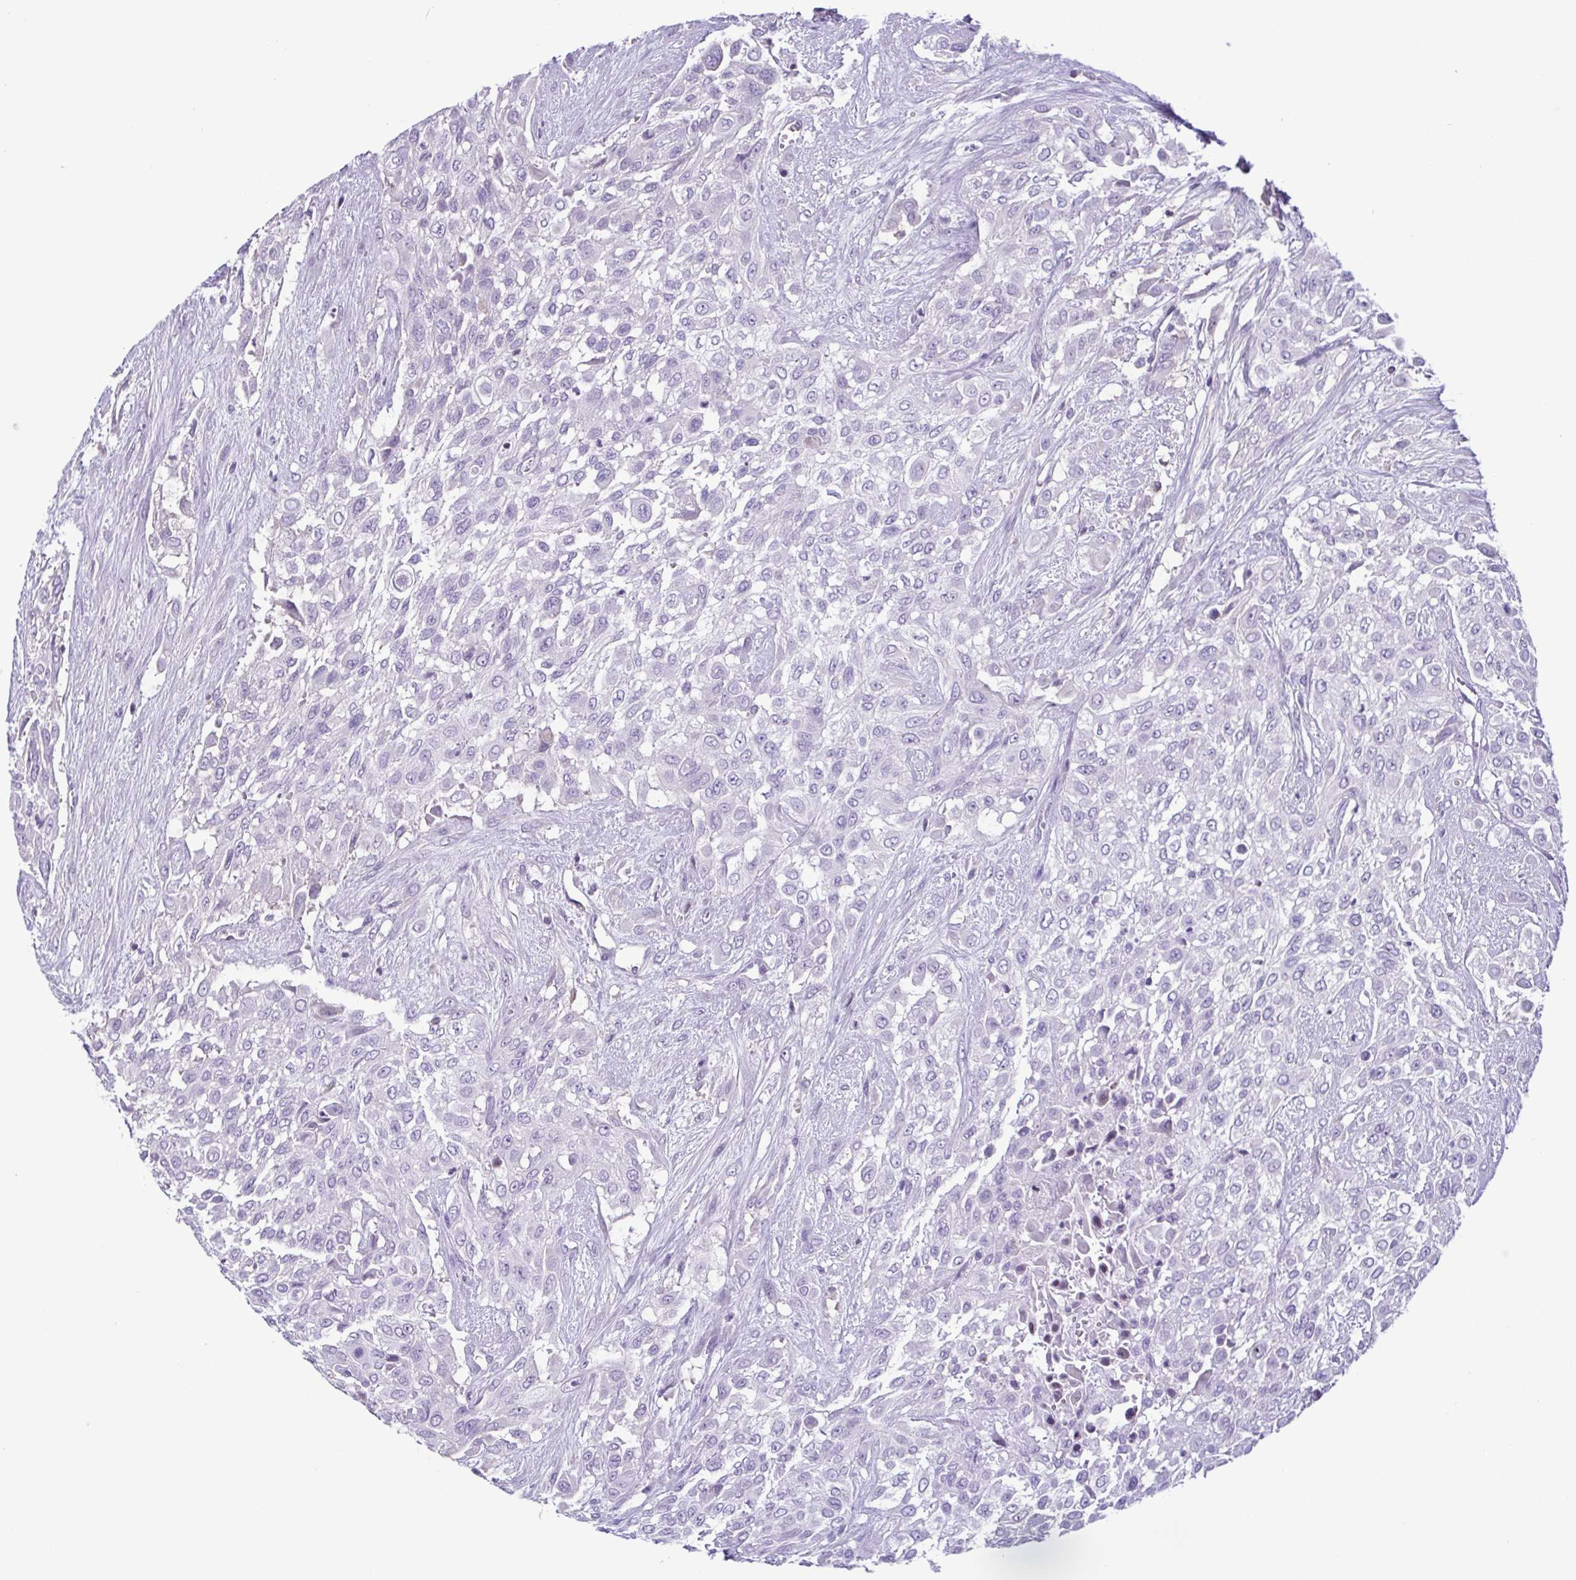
{"staining": {"intensity": "negative", "quantity": "none", "location": "none"}, "tissue": "urothelial cancer", "cell_type": "Tumor cells", "image_type": "cancer", "snomed": [{"axis": "morphology", "description": "Urothelial carcinoma, High grade"}, {"axis": "topography", "description": "Urinary bladder"}], "caption": "Tumor cells are negative for protein expression in human high-grade urothelial carcinoma. The staining was performed using DAB to visualize the protein expression in brown, while the nuclei were stained in blue with hematoxylin (Magnification: 20x).", "gene": "IRF1", "patient": {"sex": "male", "age": 57}}